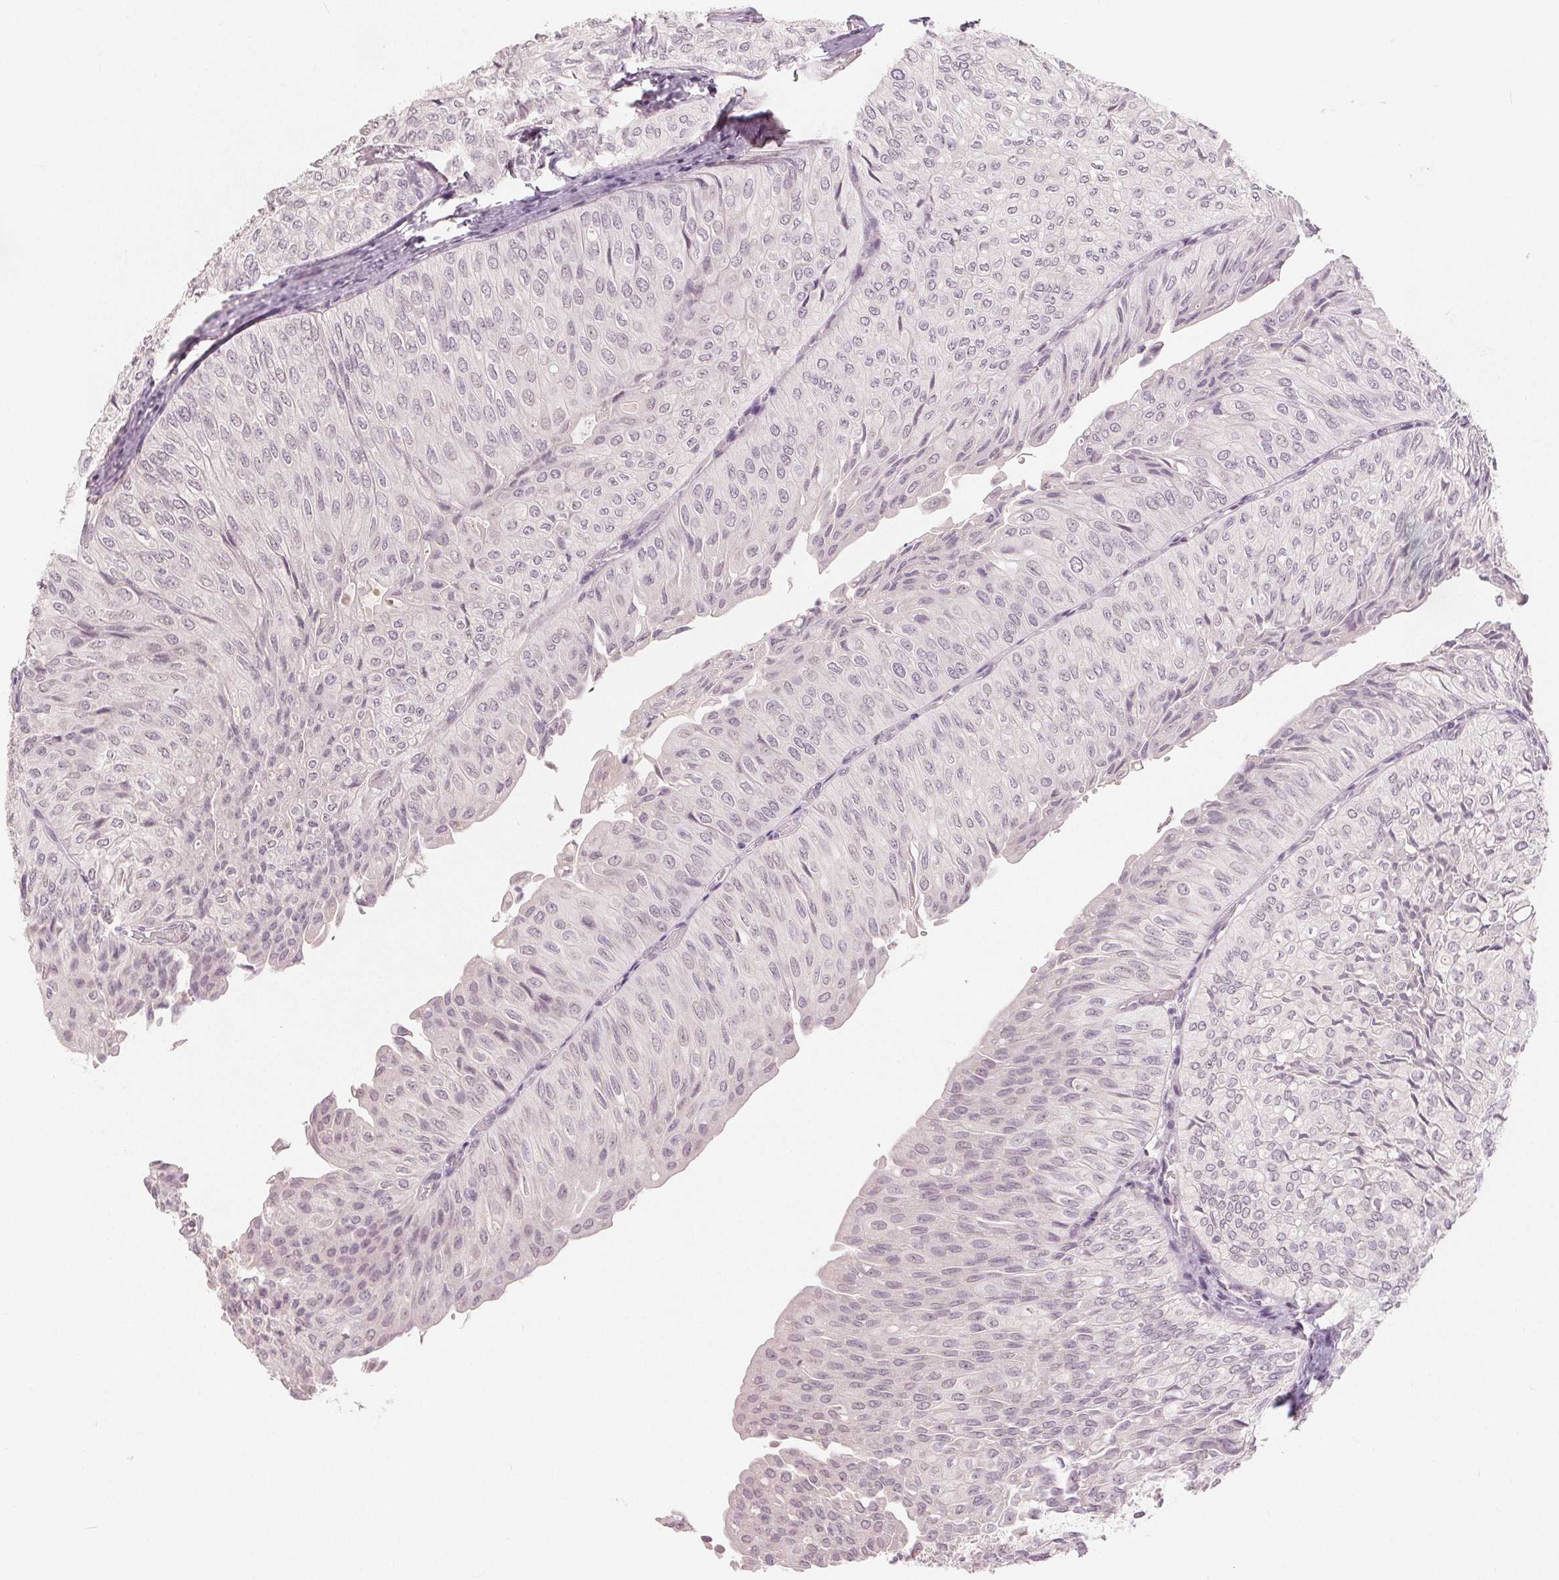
{"staining": {"intensity": "negative", "quantity": "none", "location": "none"}, "tissue": "urothelial cancer", "cell_type": "Tumor cells", "image_type": "cancer", "snomed": [{"axis": "morphology", "description": "Urothelial carcinoma, NOS"}, {"axis": "topography", "description": "Urinary bladder"}], "caption": "There is no significant staining in tumor cells of urothelial cancer.", "gene": "SLC27A5", "patient": {"sex": "male", "age": 62}}